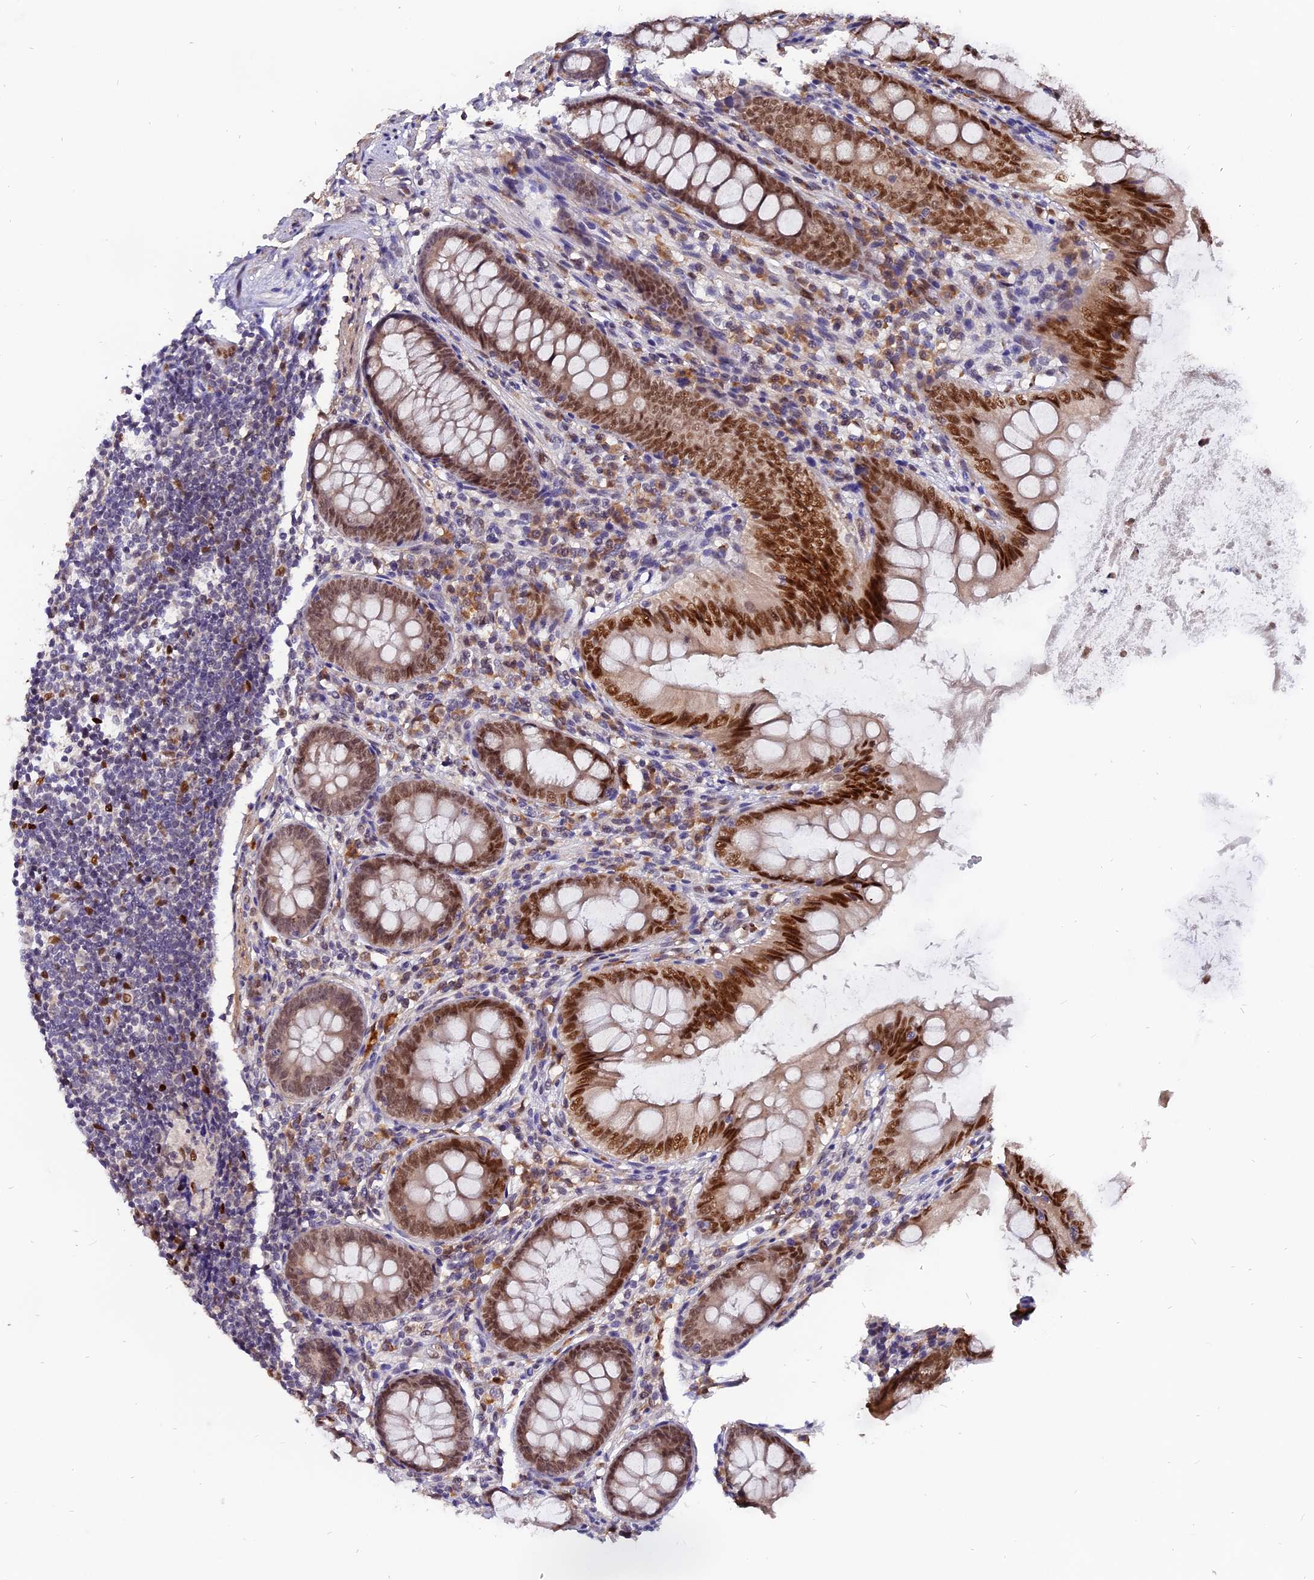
{"staining": {"intensity": "strong", "quantity": ">75%", "location": "nuclear"}, "tissue": "appendix", "cell_type": "Glandular cells", "image_type": "normal", "snomed": [{"axis": "morphology", "description": "Normal tissue, NOS"}, {"axis": "topography", "description": "Appendix"}], "caption": "Immunohistochemical staining of unremarkable appendix exhibits strong nuclear protein expression in approximately >75% of glandular cells.", "gene": "FAM118B", "patient": {"sex": "female", "age": 77}}